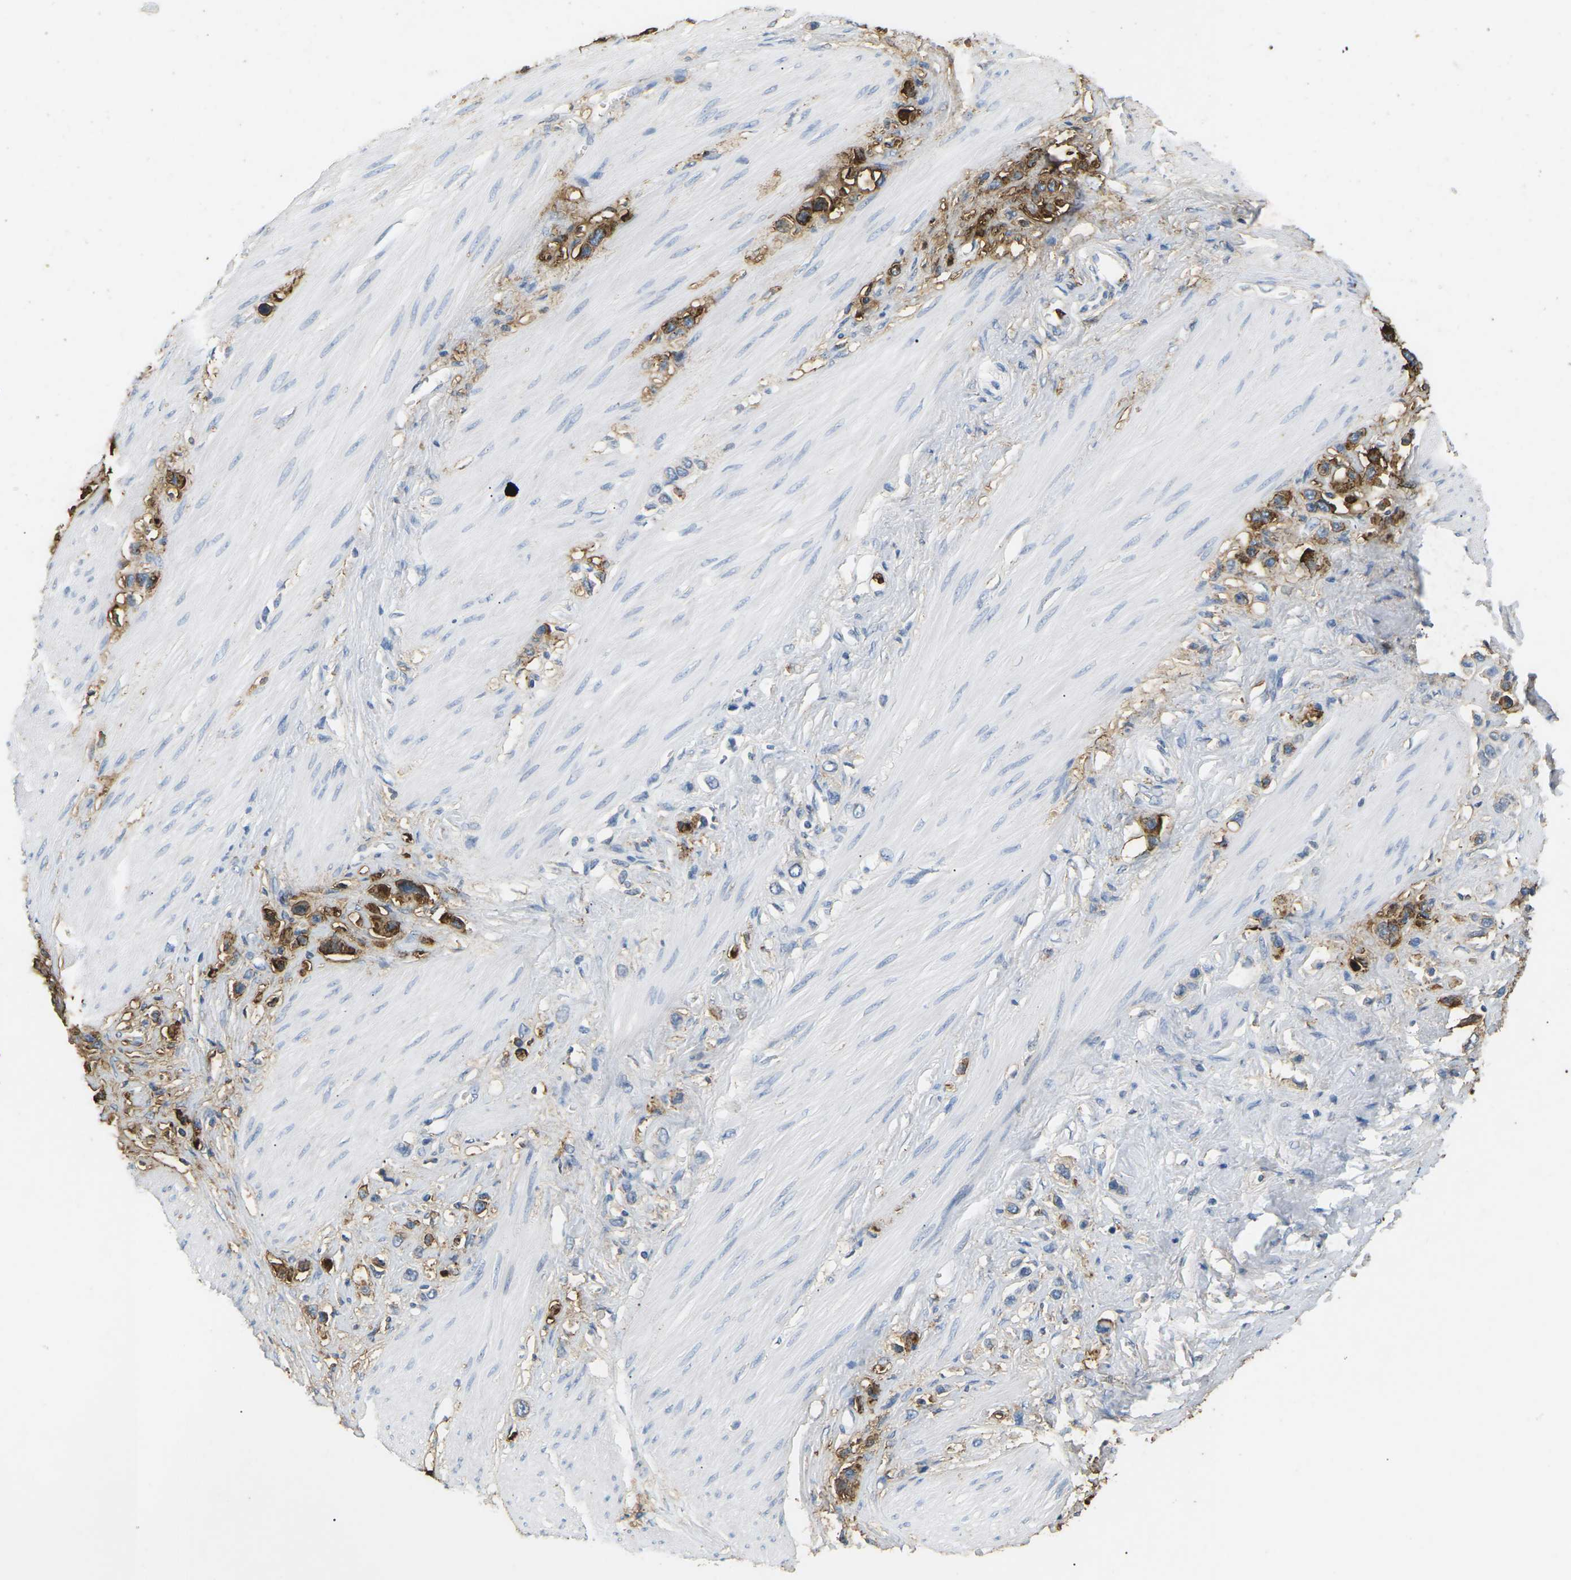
{"staining": {"intensity": "strong", "quantity": ">75%", "location": "cytoplasmic/membranous"}, "tissue": "stomach cancer", "cell_type": "Tumor cells", "image_type": "cancer", "snomed": [{"axis": "morphology", "description": "Adenocarcinoma, NOS"}, {"axis": "topography", "description": "Stomach"}], "caption": "Tumor cells demonstrate strong cytoplasmic/membranous staining in approximately >75% of cells in stomach cancer (adenocarcinoma). Using DAB (3,3'-diaminobenzidine) (brown) and hematoxylin (blue) stains, captured at high magnification using brightfield microscopy.", "gene": "ADM", "patient": {"sex": "female", "age": 65}}